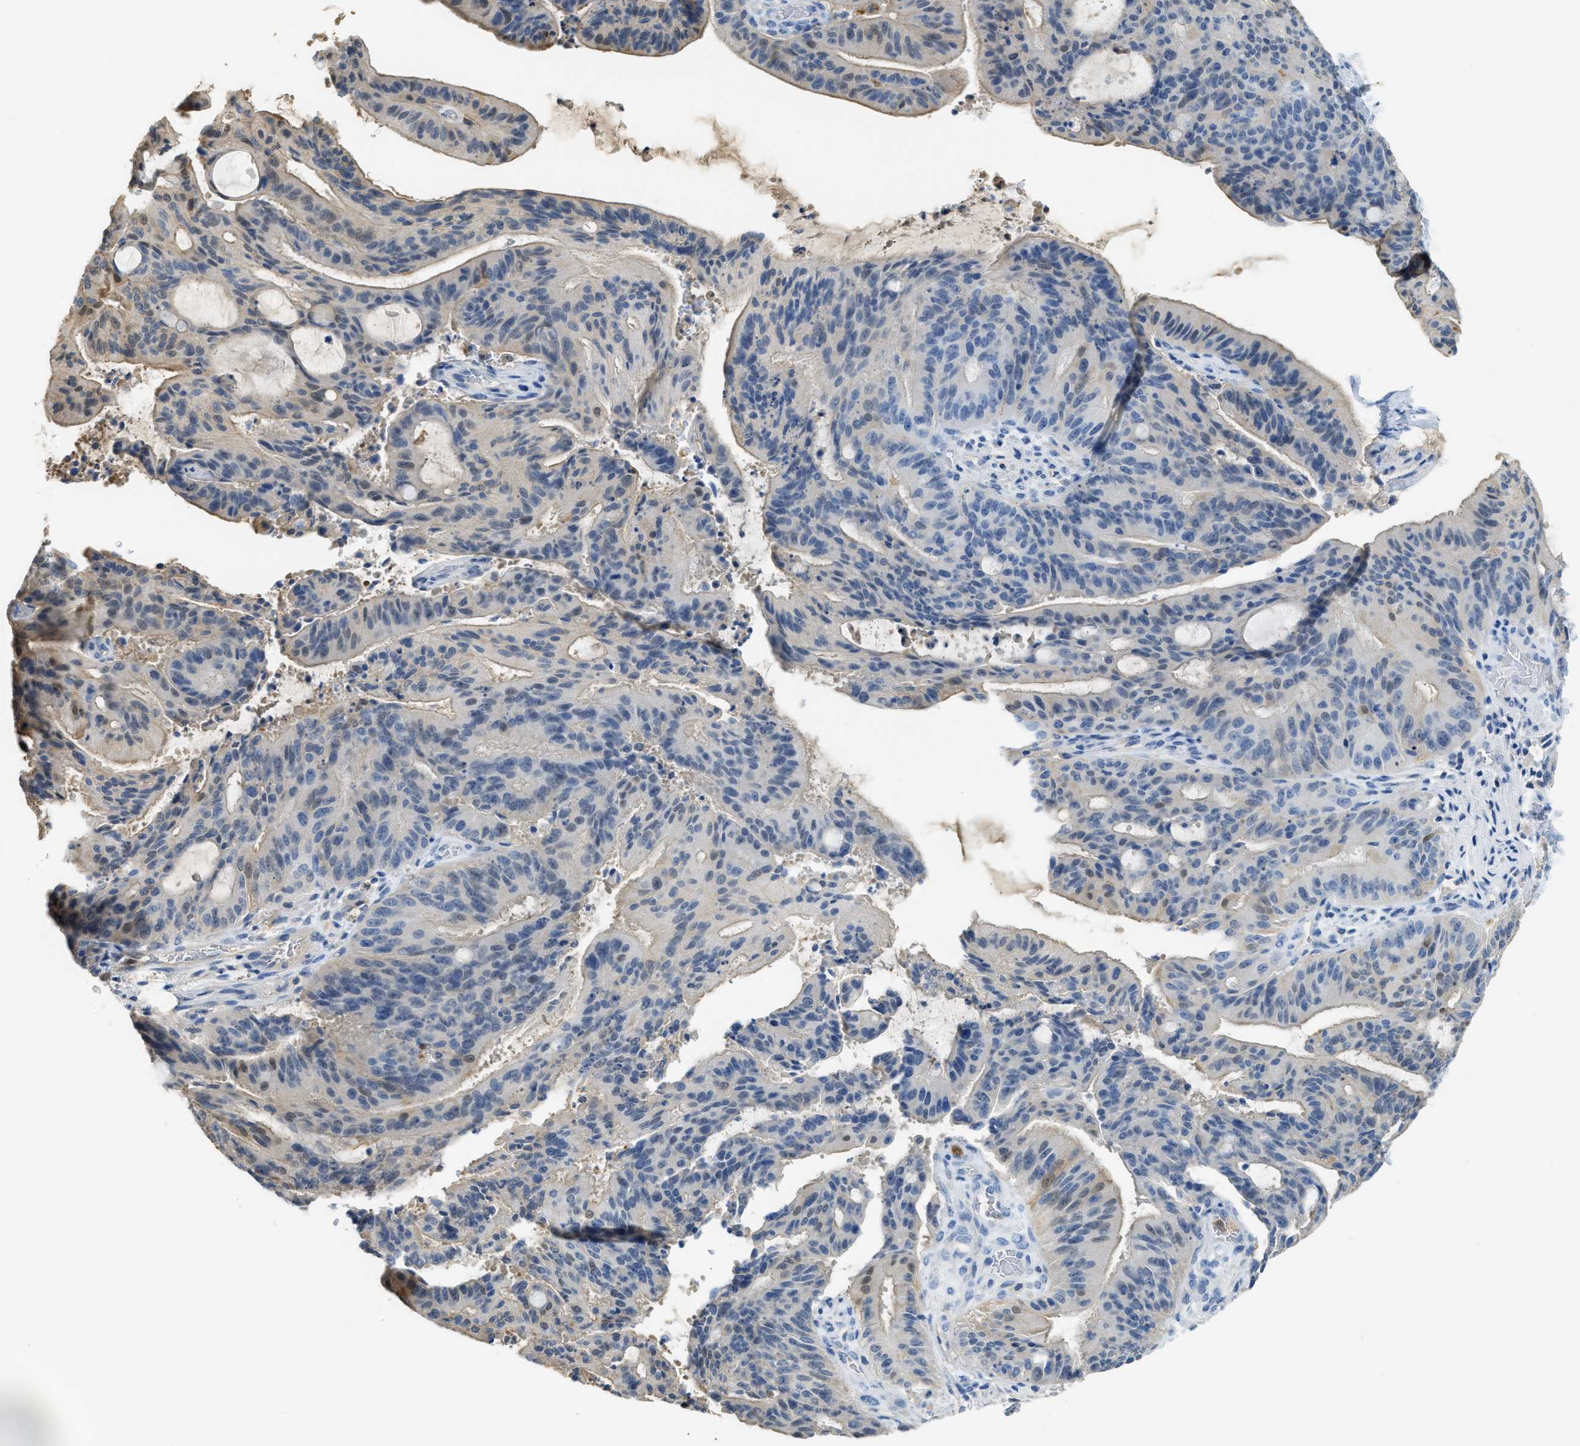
{"staining": {"intensity": "weak", "quantity": "25%-75%", "location": "cytoplasmic/membranous,nuclear"}, "tissue": "liver cancer", "cell_type": "Tumor cells", "image_type": "cancer", "snomed": [{"axis": "morphology", "description": "Normal tissue, NOS"}, {"axis": "morphology", "description": "Cholangiocarcinoma"}, {"axis": "topography", "description": "Liver"}, {"axis": "topography", "description": "Peripheral nerve tissue"}], "caption": "An IHC photomicrograph of tumor tissue is shown. Protein staining in brown shows weak cytoplasmic/membranous and nuclear positivity in liver cancer within tumor cells. (DAB (3,3'-diaminobenzidine) IHC, brown staining for protein, blue staining for nuclei).", "gene": "SERPINB1", "patient": {"sex": "female", "age": 73}}